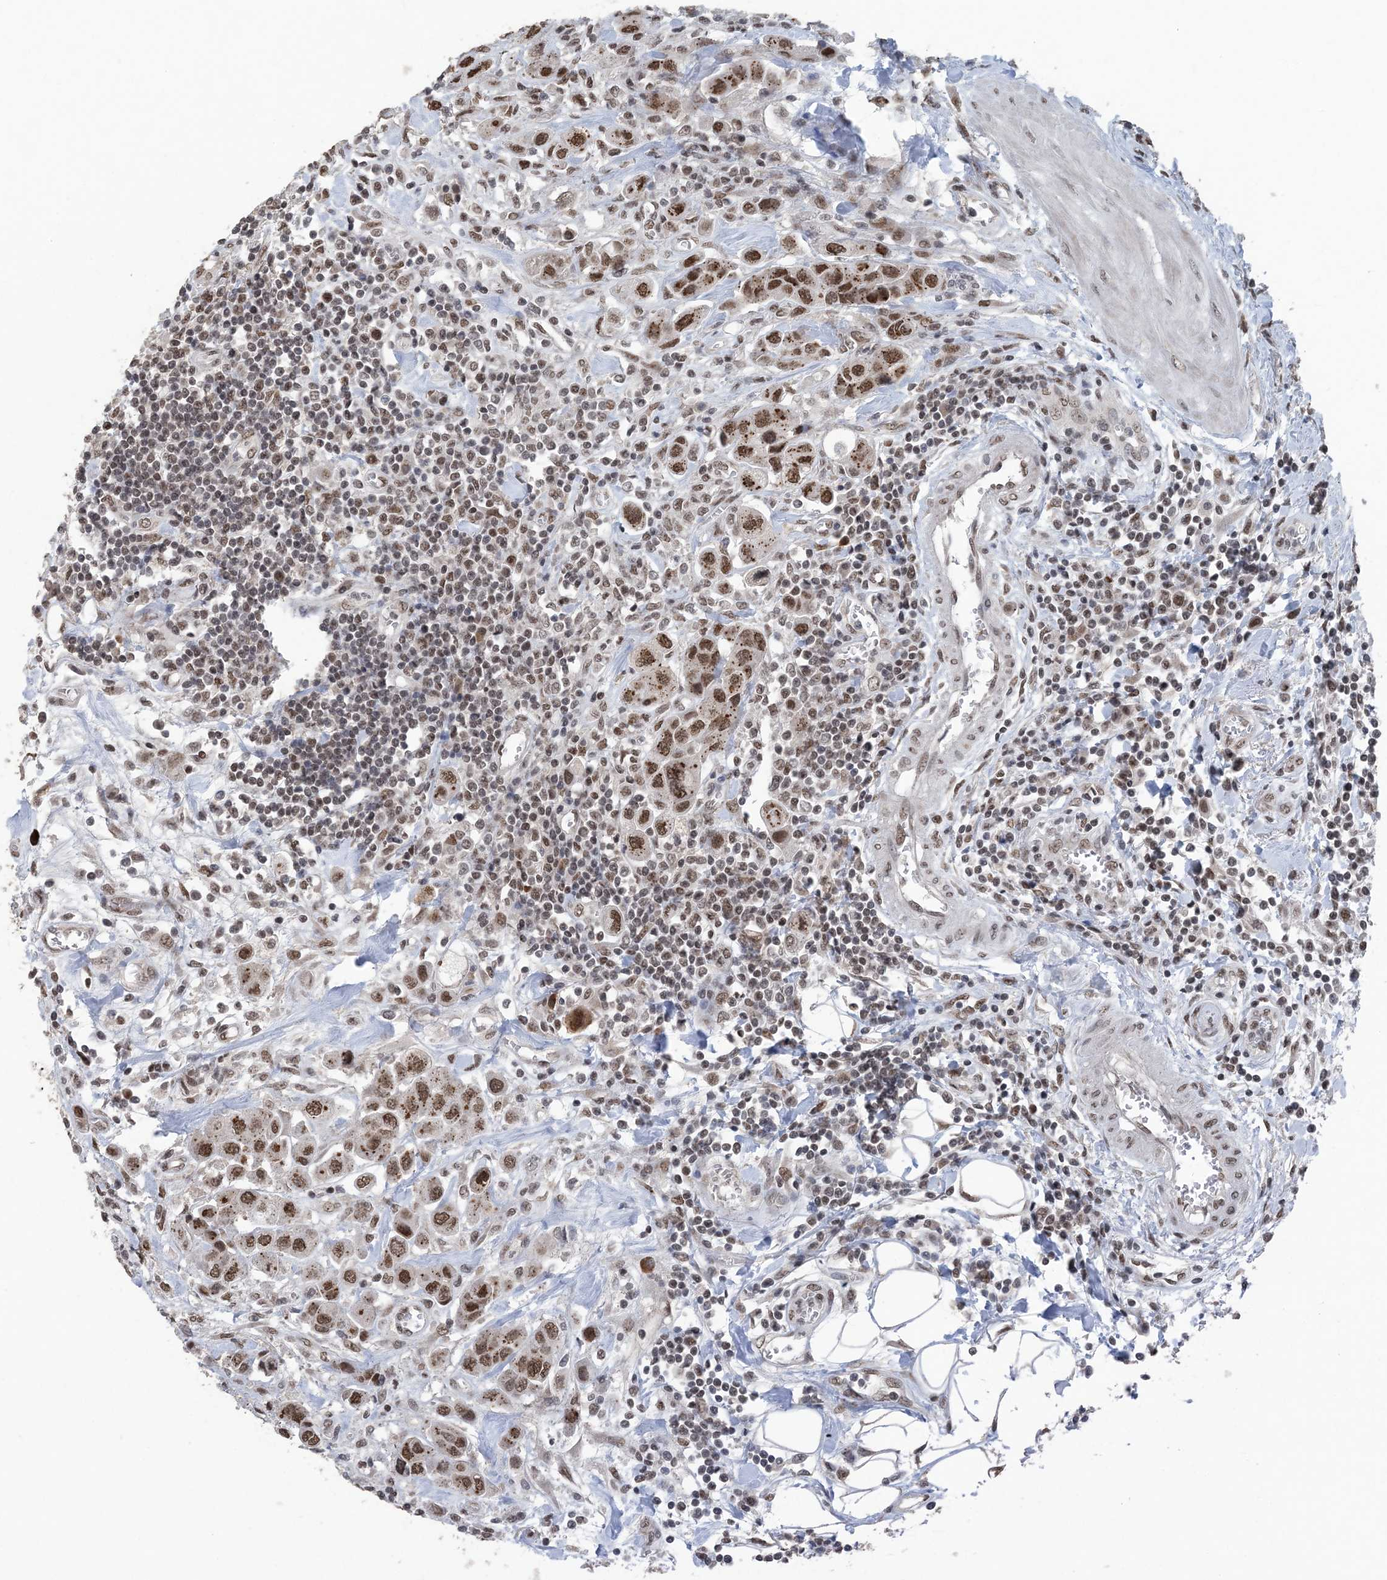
{"staining": {"intensity": "moderate", "quantity": ">75%", "location": "nuclear"}, "tissue": "urothelial cancer", "cell_type": "Tumor cells", "image_type": "cancer", "snomed": [{"axis": "morphology", "description": "Urothelial carcinoma, High grade"}, {"axis": "topography", "description": "Urinary bladder"}], "caption": "Immunohistochemical staining of urothelial cancer demonstrates medium levels of moderate nuclear protein positivity in about >75% of tumor cells.", "gene": "MBD2", "patient": {"sex": "male", "age": 50}}